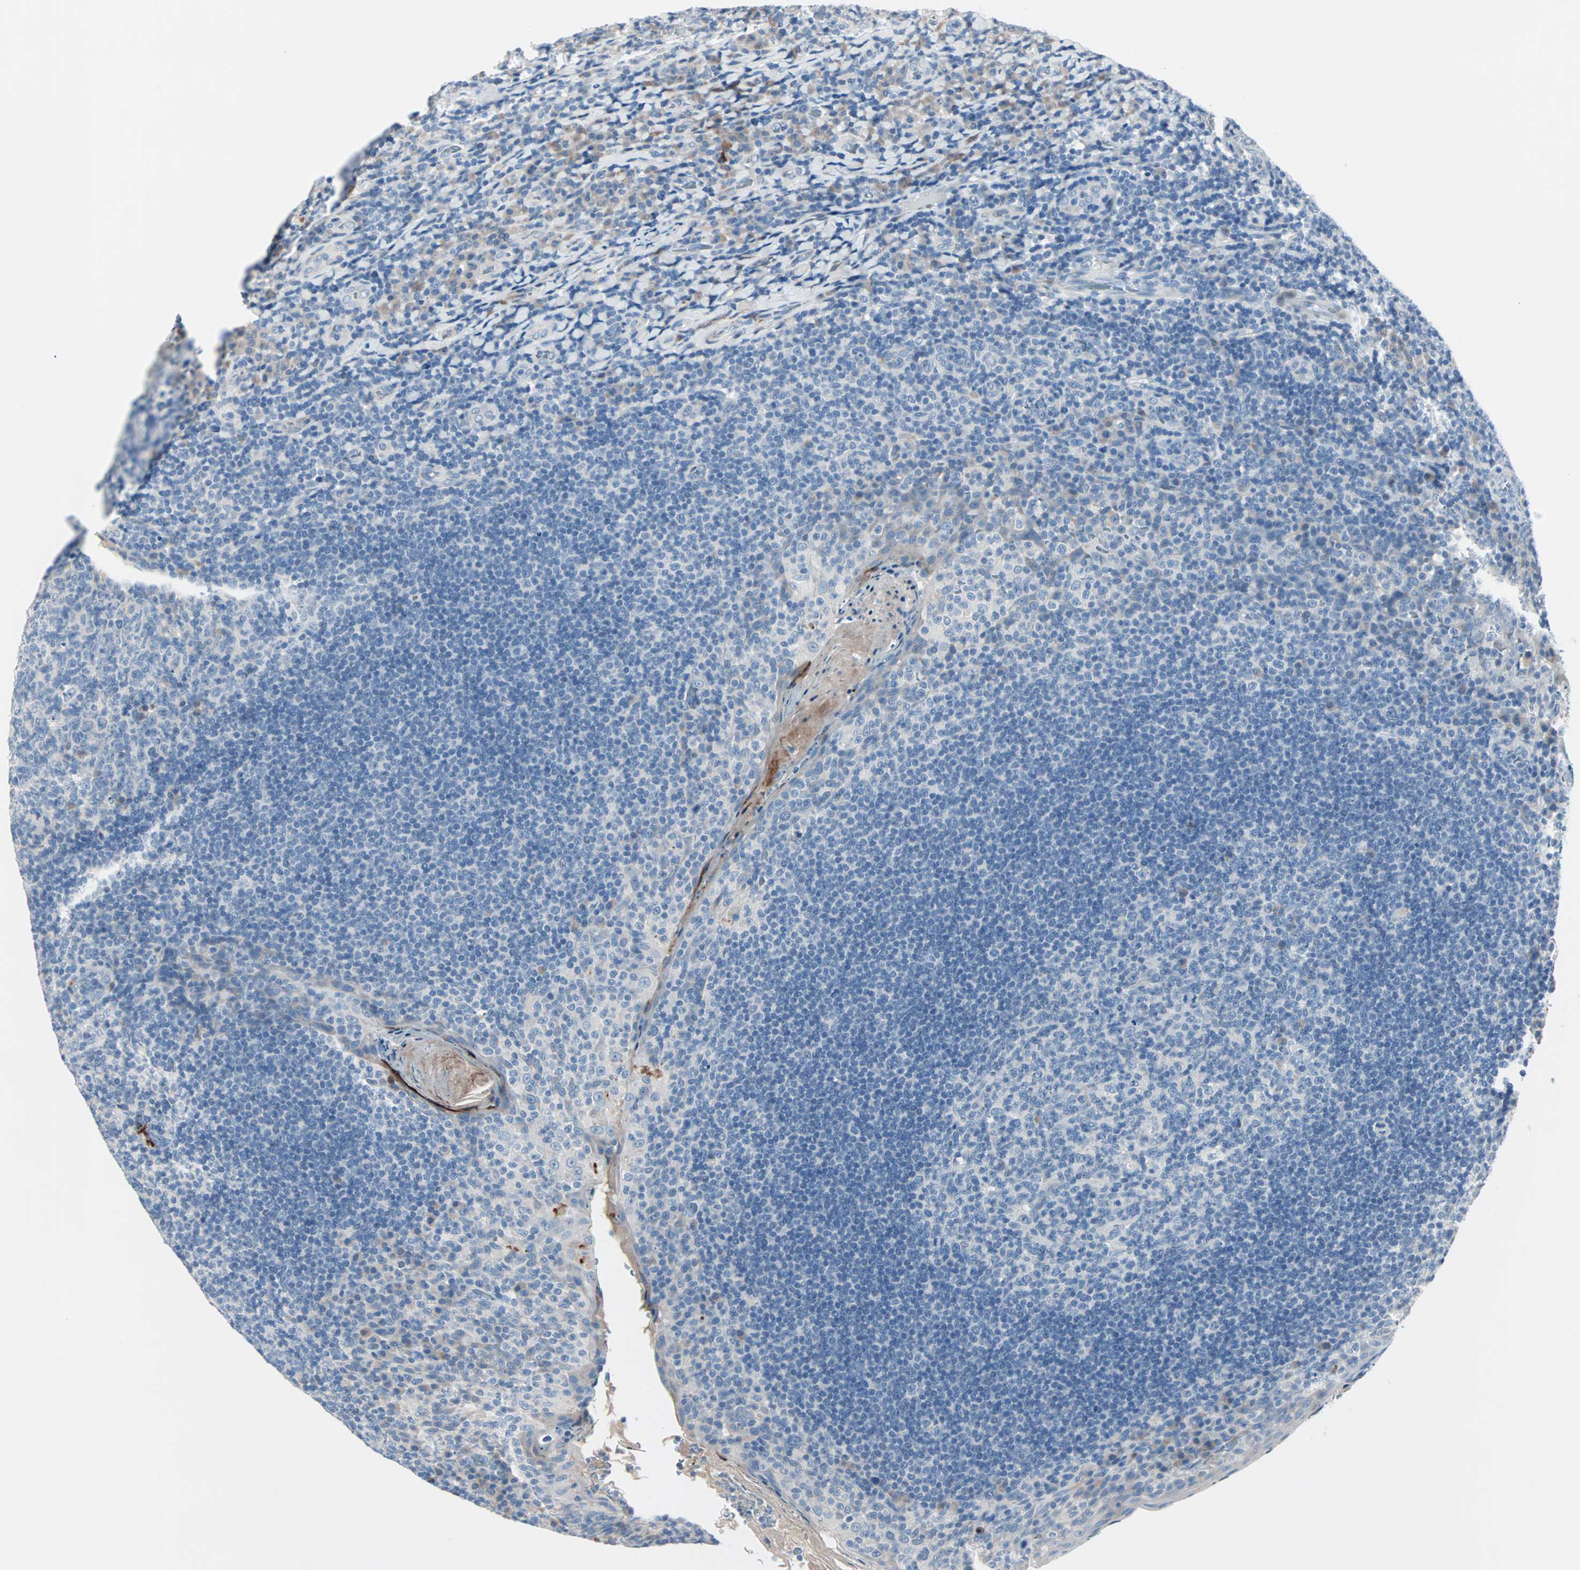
{"staining": {"intensity": "negative", "quantity": "none", "location": "none"}, "tissue": "tonsil", "cell_type": "Germinal center cells", "image_type": "normal", "snomed": [{"axis": "morphology", "description": "Normal tissue, NOS"}, {"axis": "topography", "description": "Tonsil"}], "caption": "A photomicrograph of human tonsil is negative for staining in germinal center cells. (DAB immunohistochemistry with hematoxylin counter stain).", "gene": "NEFH", "patient": {"sex": "male", "age": 17}}